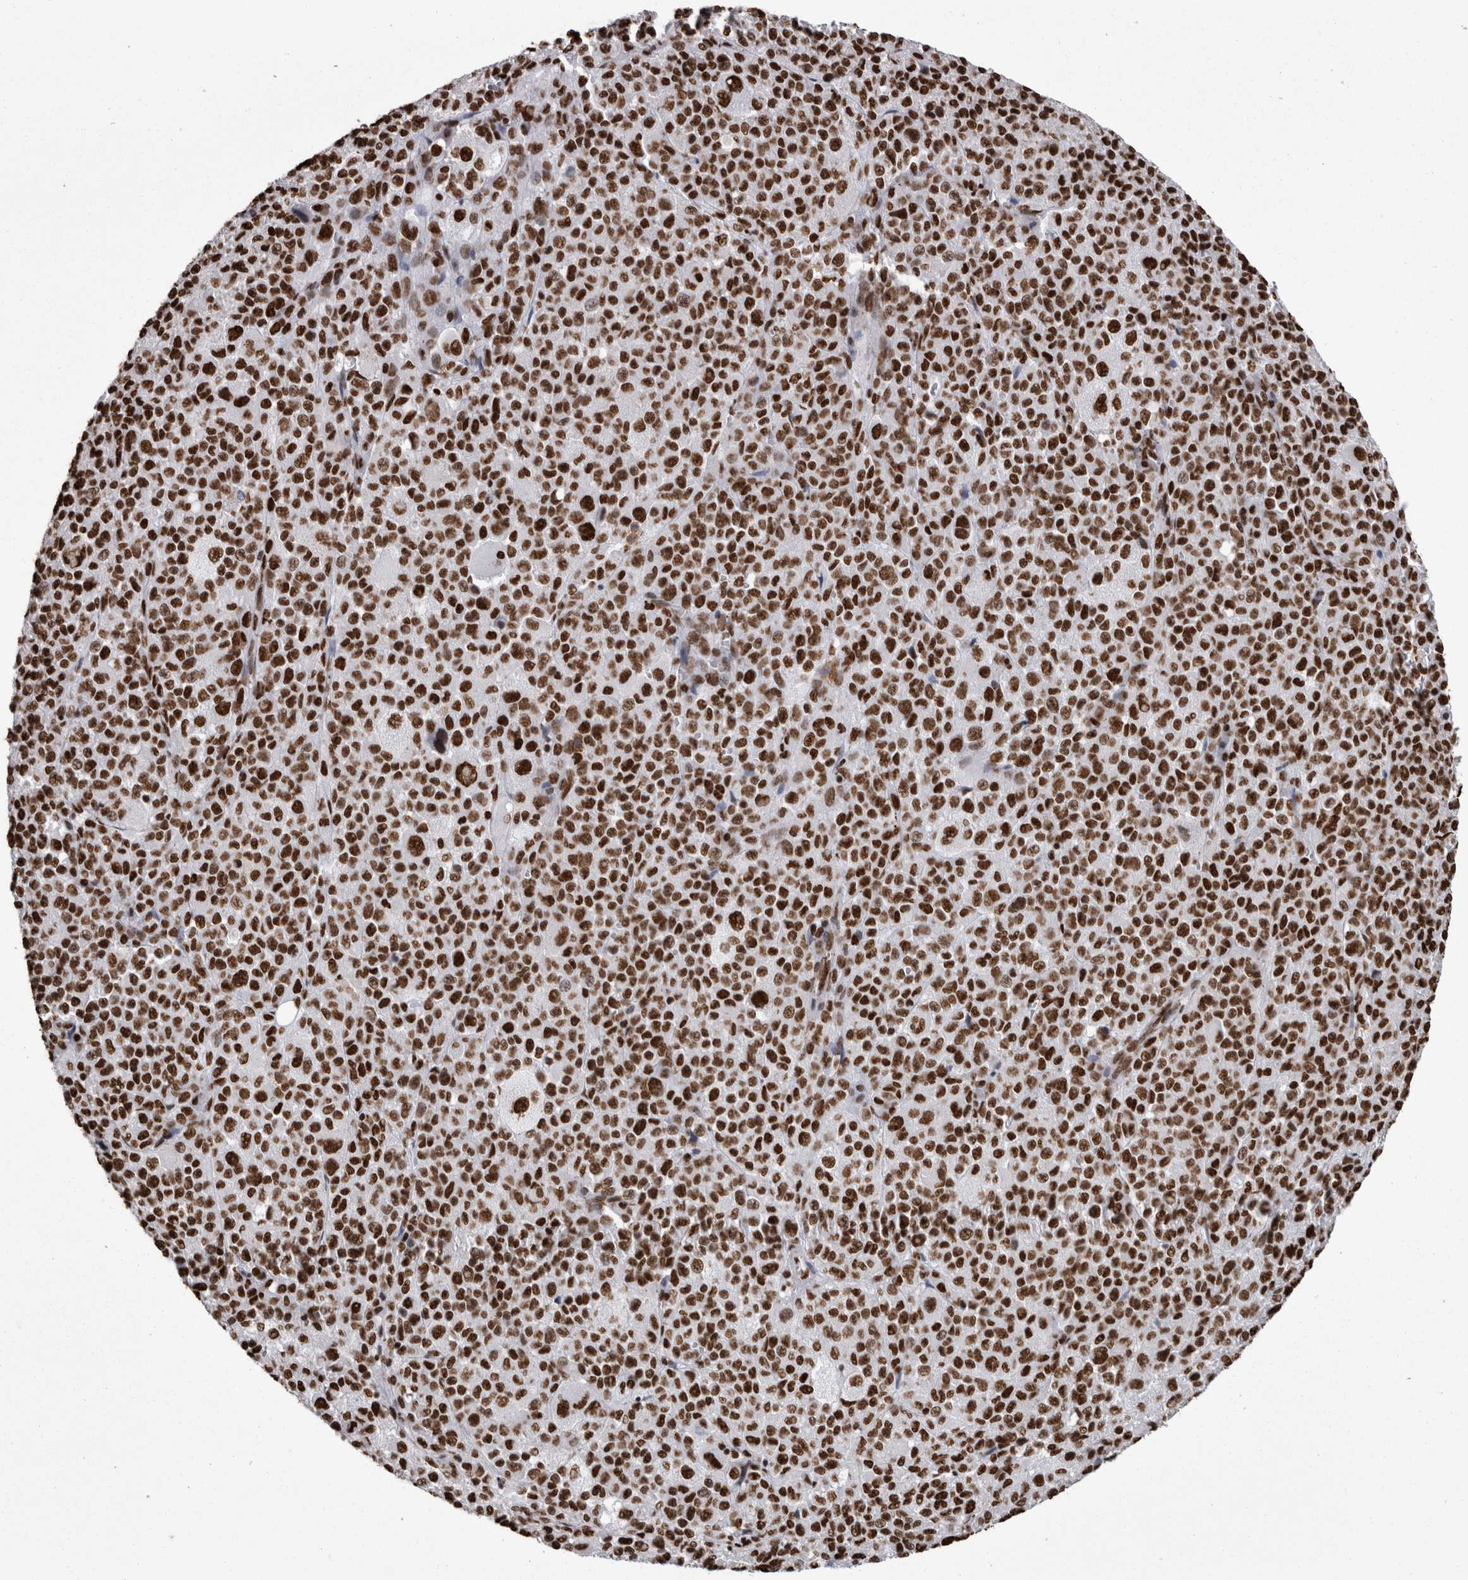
{"staining": {"intensity": "strong", "quantity": ">75%", "location": "nuclear"}, "tissue": "melanoma", "cell_type": "Tumor cells", "image_type": "cancer", "snomed": [{"axis": "morphology", "description": "Malignant melanoma, Metastatic site"}, {"axis": "topography", "description": "Skin"}], "caption": "High-magnification brightfield microscopy of malignant melanoma (metastatic site) stained with DAB (3,3'-diaminobenzidine) (brown) and counterstained with hematoxylin (blue). tumor cells exhibit strong nuclear staining is present in approximately>75% of cells.", "gene": "HNRNPM", "patient": {"sex": "female", "age": 74}}